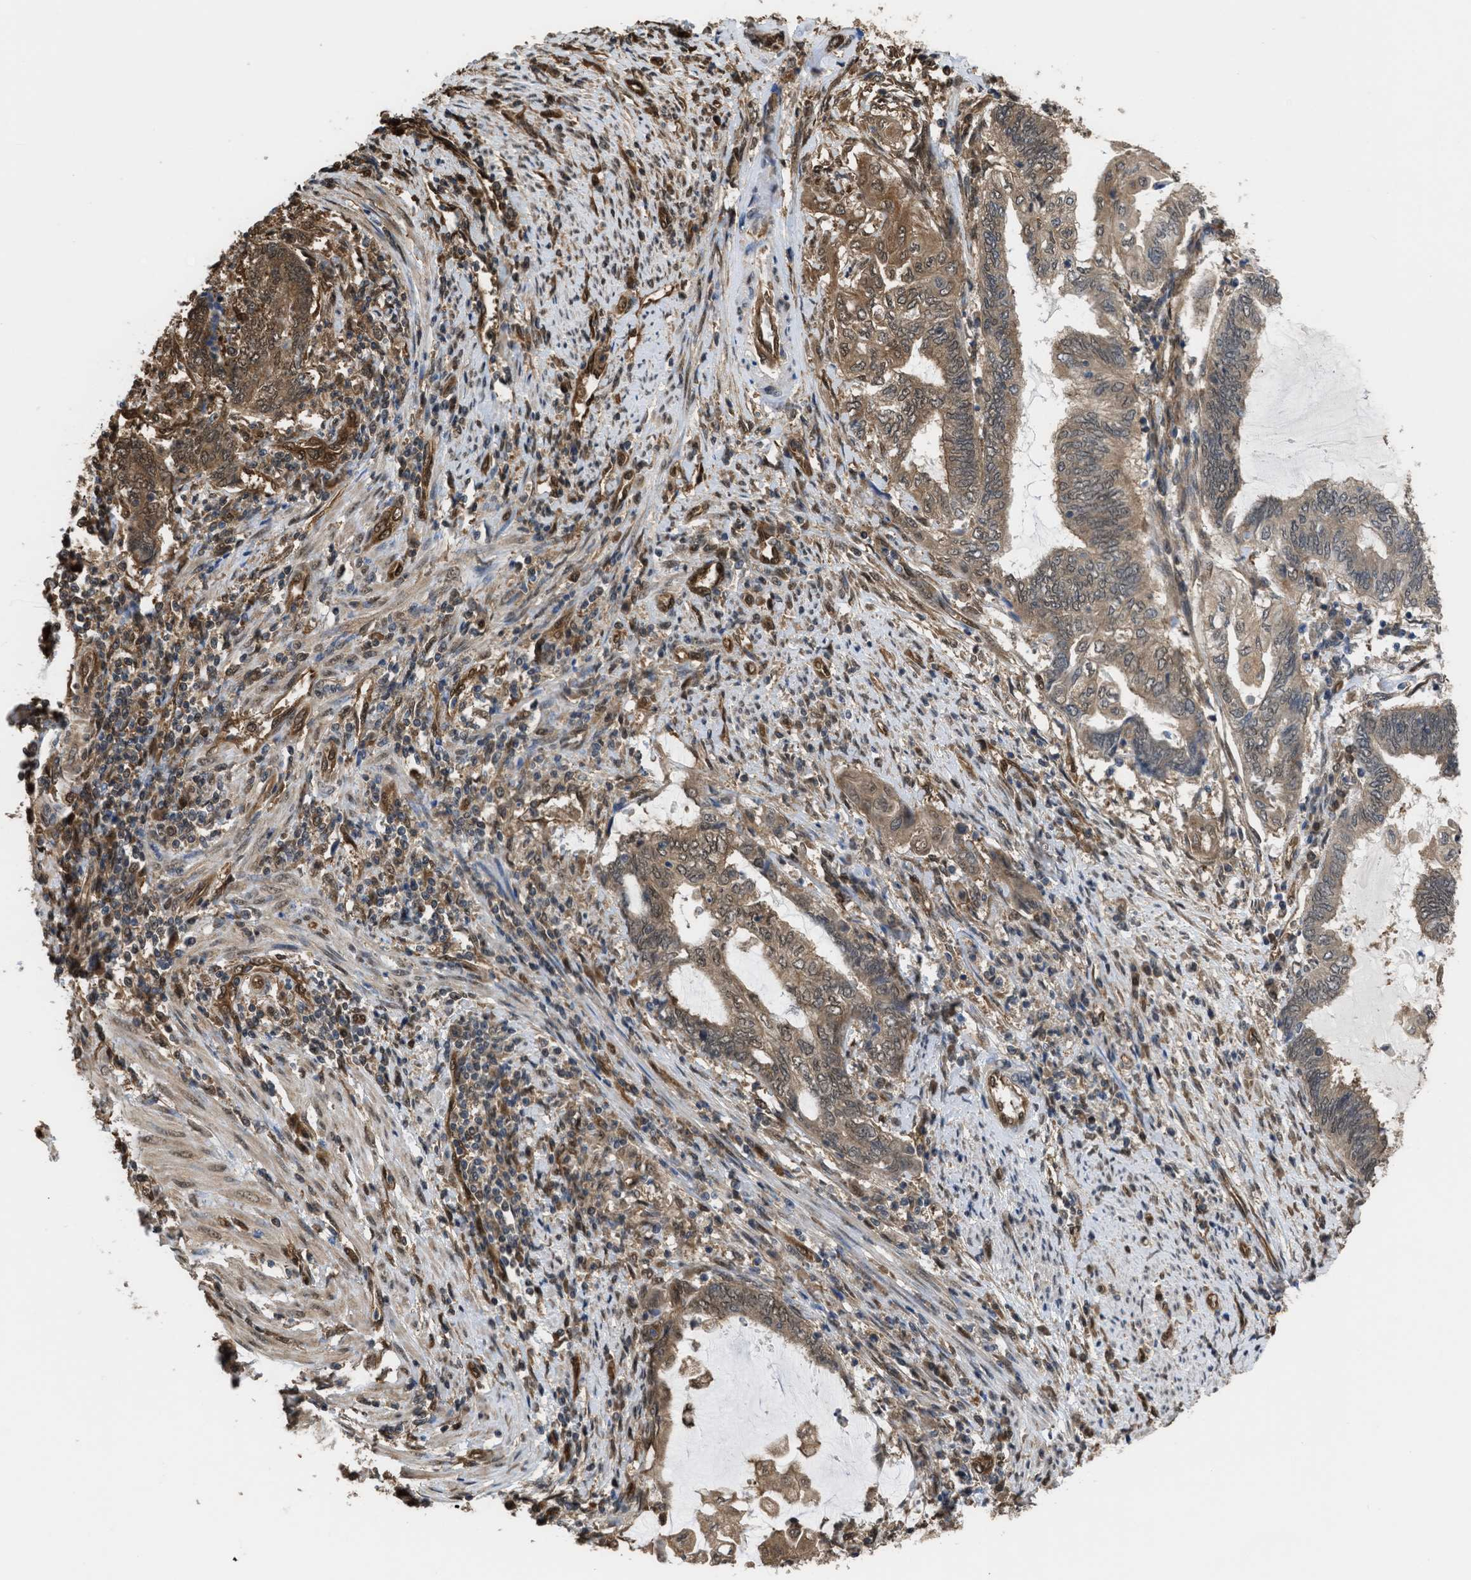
{"staining": {"intensity": "moderate", "quantity": ">75%", "location": "cytoplasmic/membranous,nuclear"}, "tissue": "endometrial cancer", "cell_type": "Tumor cells", "image_type": "cancer", "snomed": [{"axis": "morphology", "description": "Adenocarcinoma, NOS"}, {"axis": "topography", "description": "Uterus"}, {"axis": "topography", "description": "Endometrium"}], "caption": "Endometrial cancer (adenocarcinoma) was stained to show a protein in brown. There is medium levels of moderate cytoplasmic/membranous and nuclear staining in about >75% of tumor cells.", "gene": "YWHAG", "patient": {"sex": "female", "age": 70}}